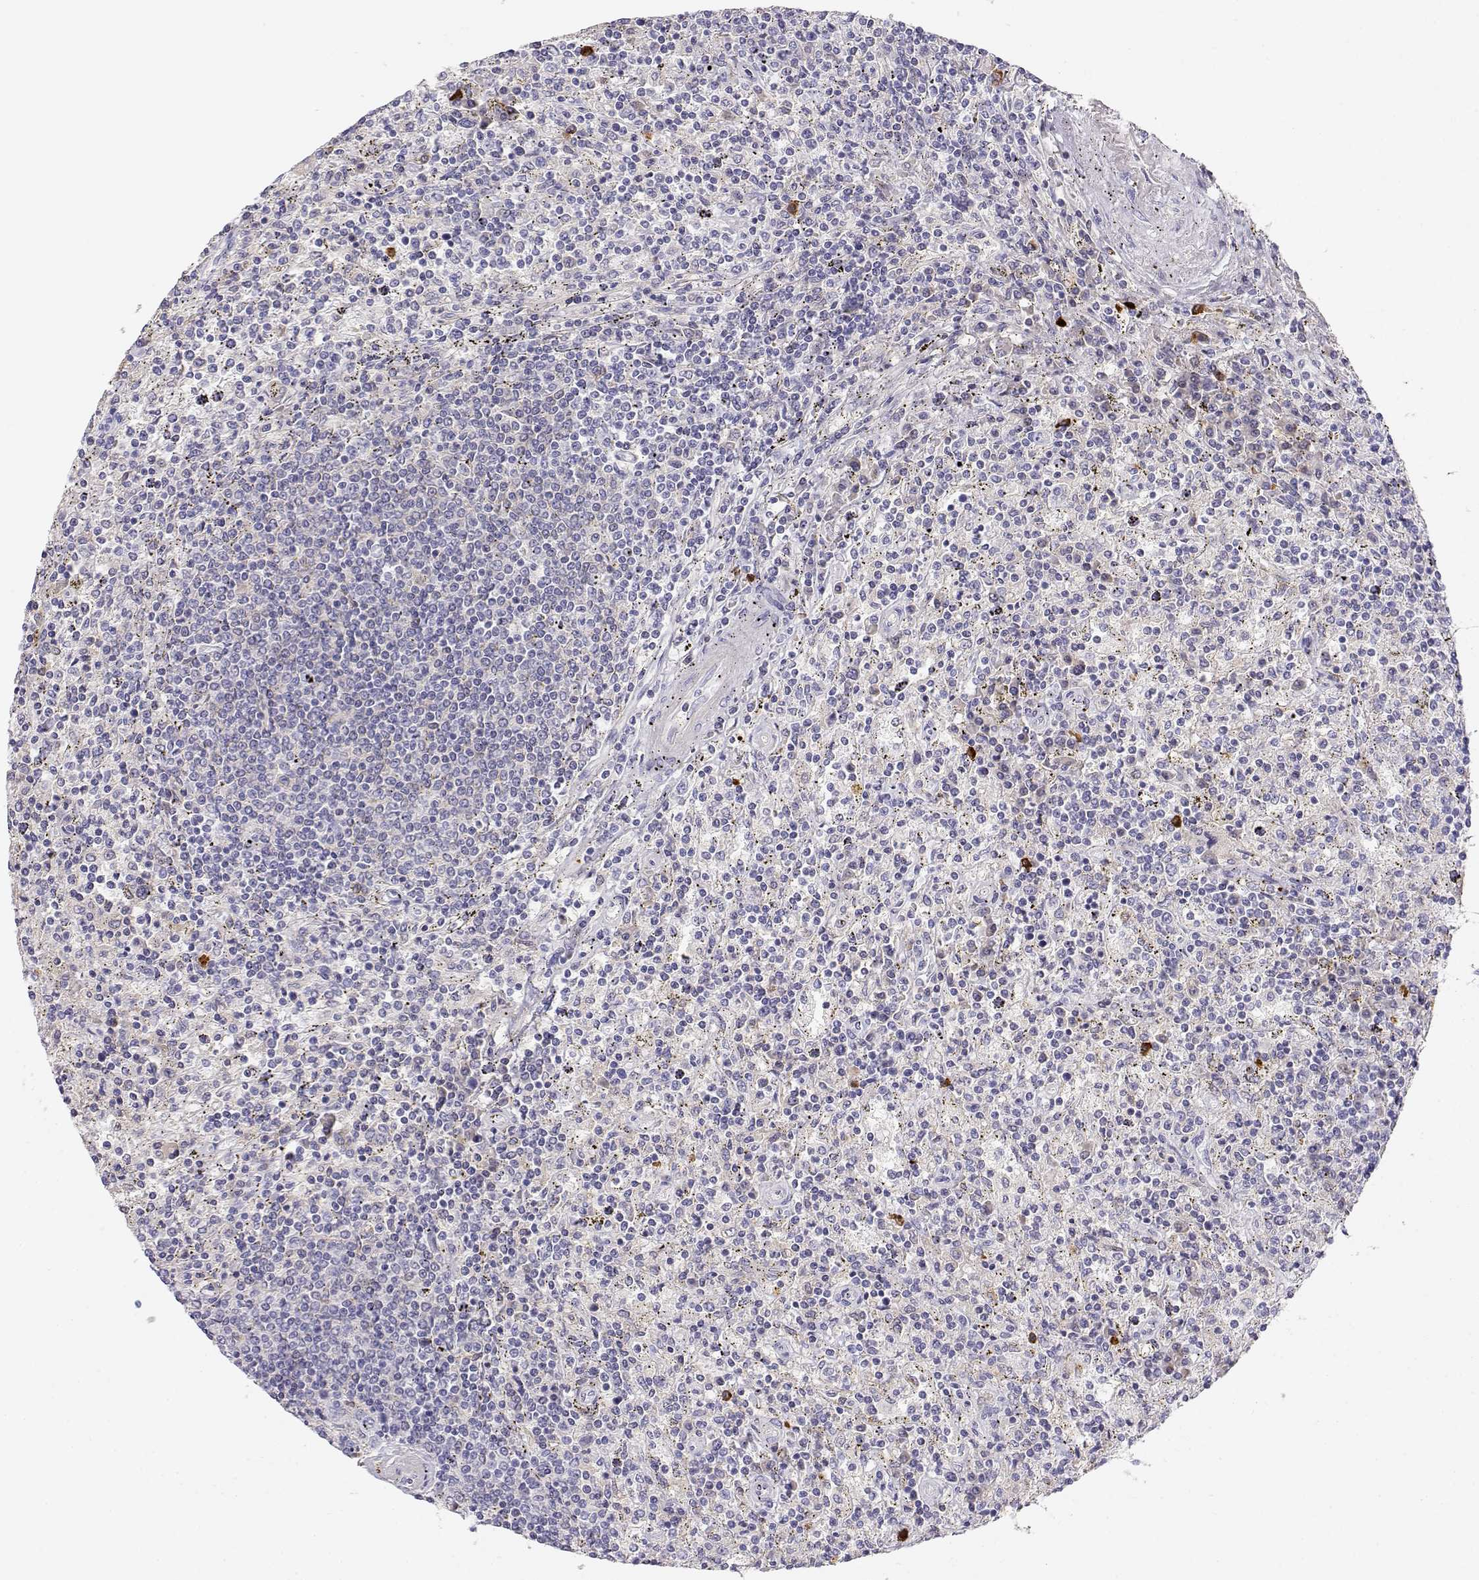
{"staining": {"intensity": "negative", "quantity": "none", "location": "none"}, "tissue": "lymphoma", "cell_type": "Tumor cells", "image_type": "cancer", "snomed": [{"axis": "morphology", "description": "Malignant lymphoma, non-Hodgkin's type, Low grade"}, {"axis": "topography", "description": "Spleen"}], "caption": "IHC photomicrograph of neoplastic tissue: lymphoma stained with DAB (3,3'-diaminobenzidine) displays no significant protein staining in tumor cells. (Immunohistochemistry (ihc), brightfield microscopy, high magnification).", "gene": "GPR174", "patient": {"sex": "male", "age": 62}}